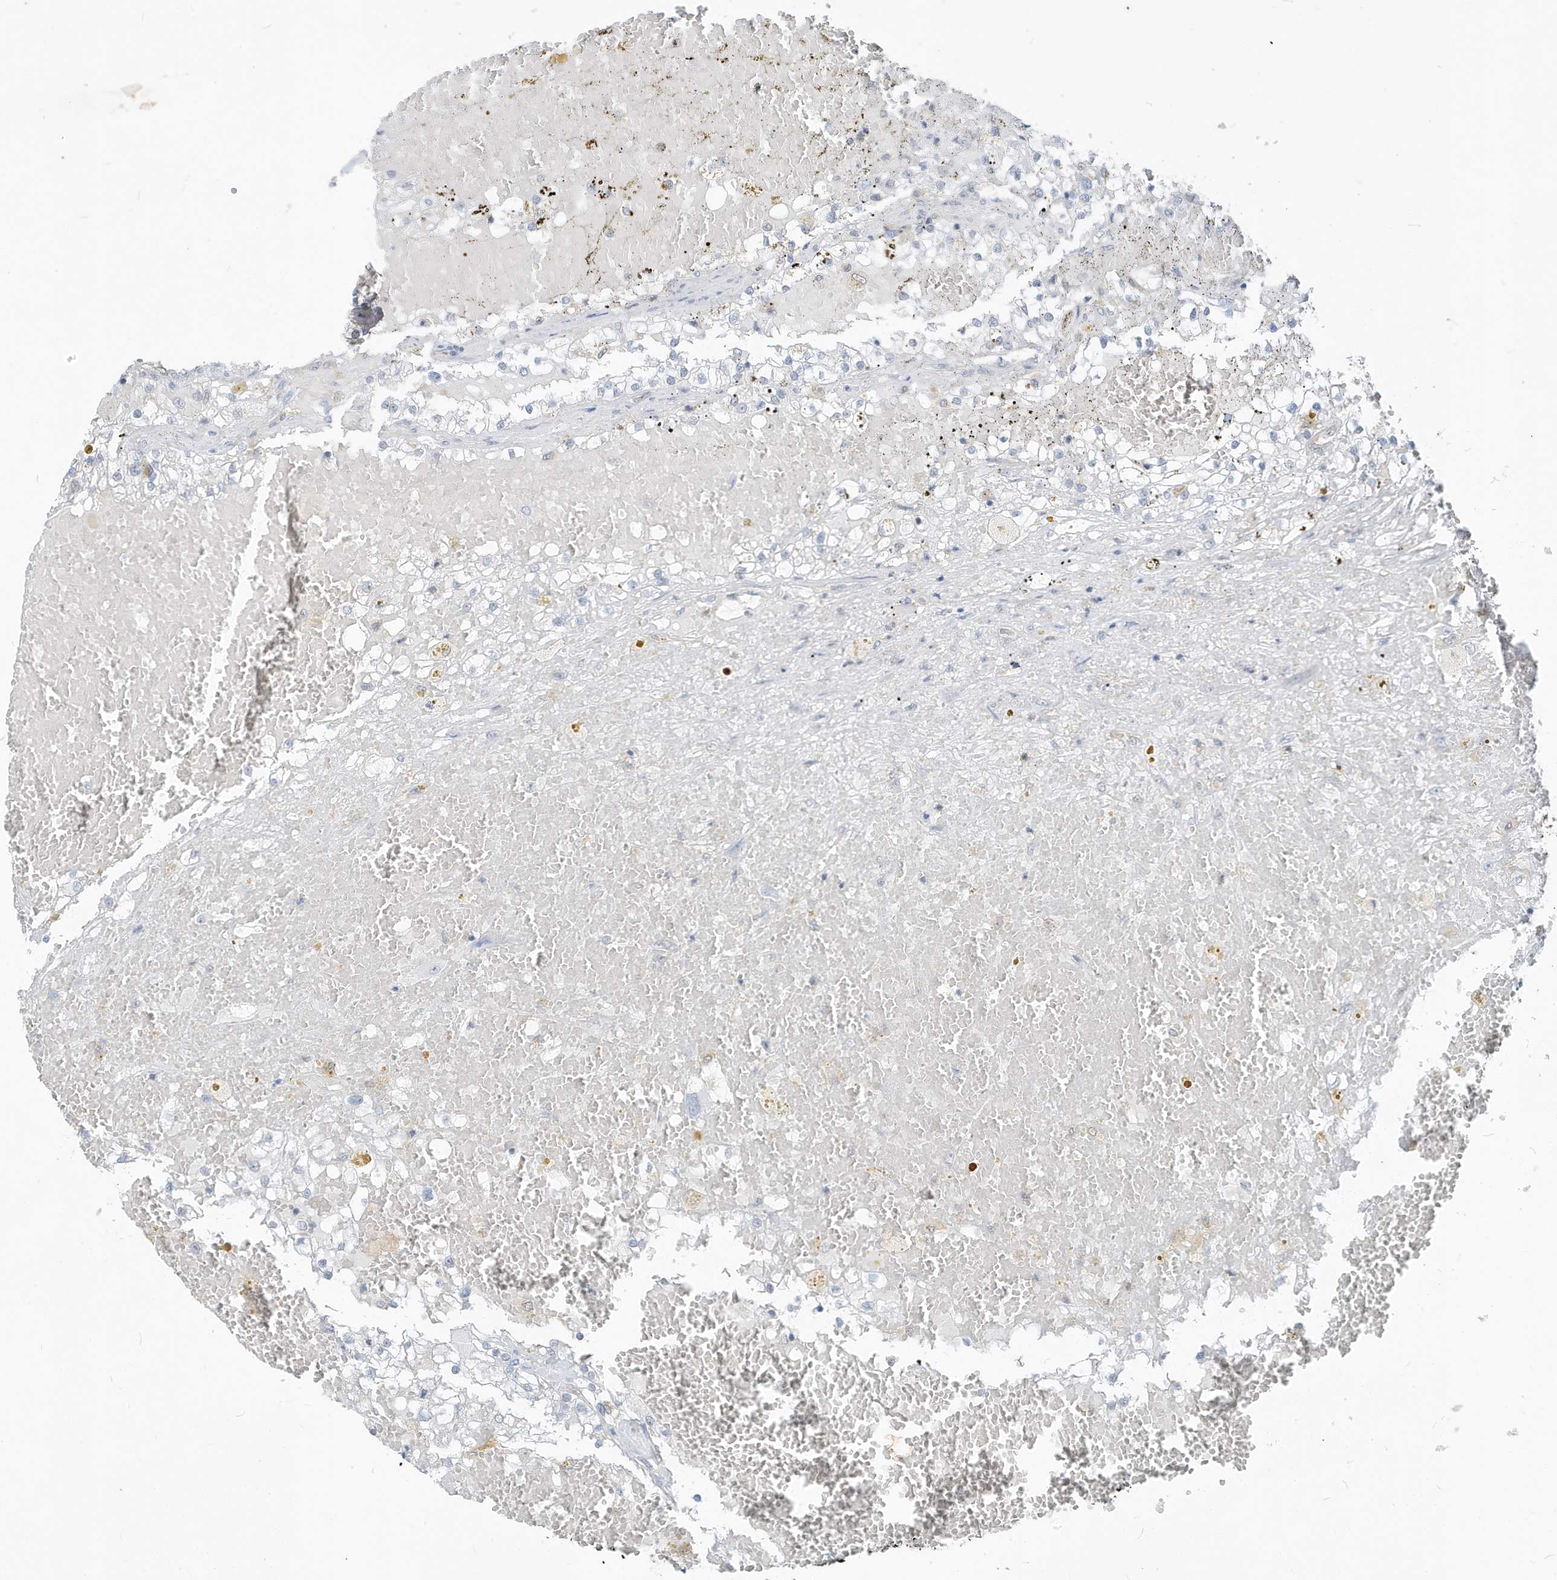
{"staining": {"intensity": "negative", "quantity": "none", "location": "none"}, "tissue": "renal cancer", "cell_type": "Tumor cells", "image_type": "cancer", "snomed": [{"axis": "morphology", "description": "Normal tissue, NOS"}, {"axis": "morphology", "description": "Adenocarcinoma, NOS"}, {"axis": "topography", "description": "Kidney"}], "caption": "Tumor cells are negative for brown protein staining in renal cancer.", "gene": "NCOA7", "patient": {"sex": "male", "age": 68}}